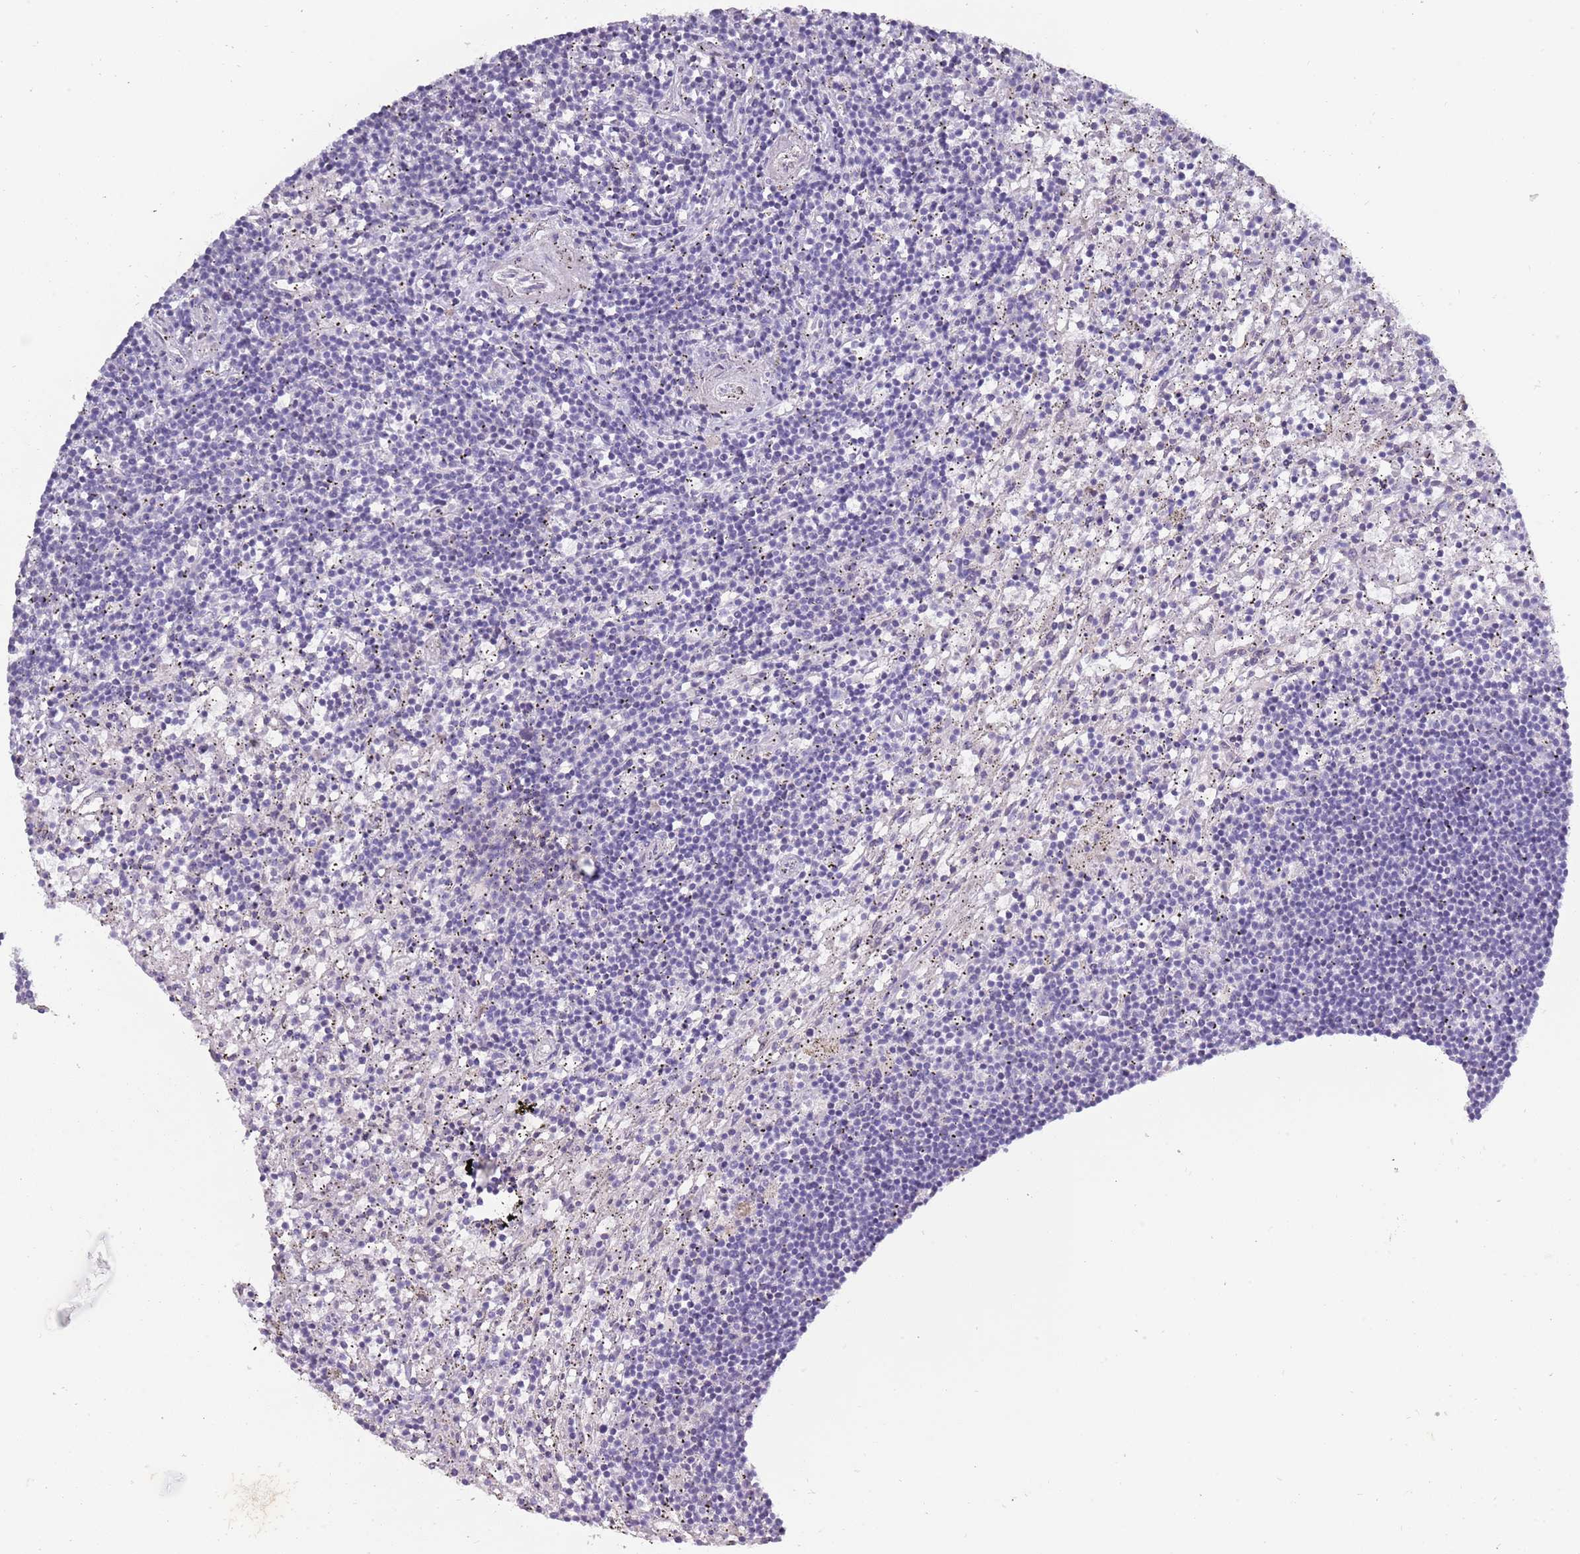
{"staining": {"intensity": "negative", "quantity": "none", "location": "none"}, "tissue": "lymphoma", "cell_type": "Tumor cells", "image_type": "cancer", "snomed": [{"axis": "morphology", "description": "Malignant lymphoma, non-Hodgkin's type, Low grade"}, {"axis": "topography", "description": "Spleen"}], "caption": "This is an IHC photomicrograph of low-grade malignant lymphoma, non-Hodgkin's type. There is no expression in tumor cells.", "gene": "TNFRSF6B", "patient": {"sex": "male", "age": 76}}